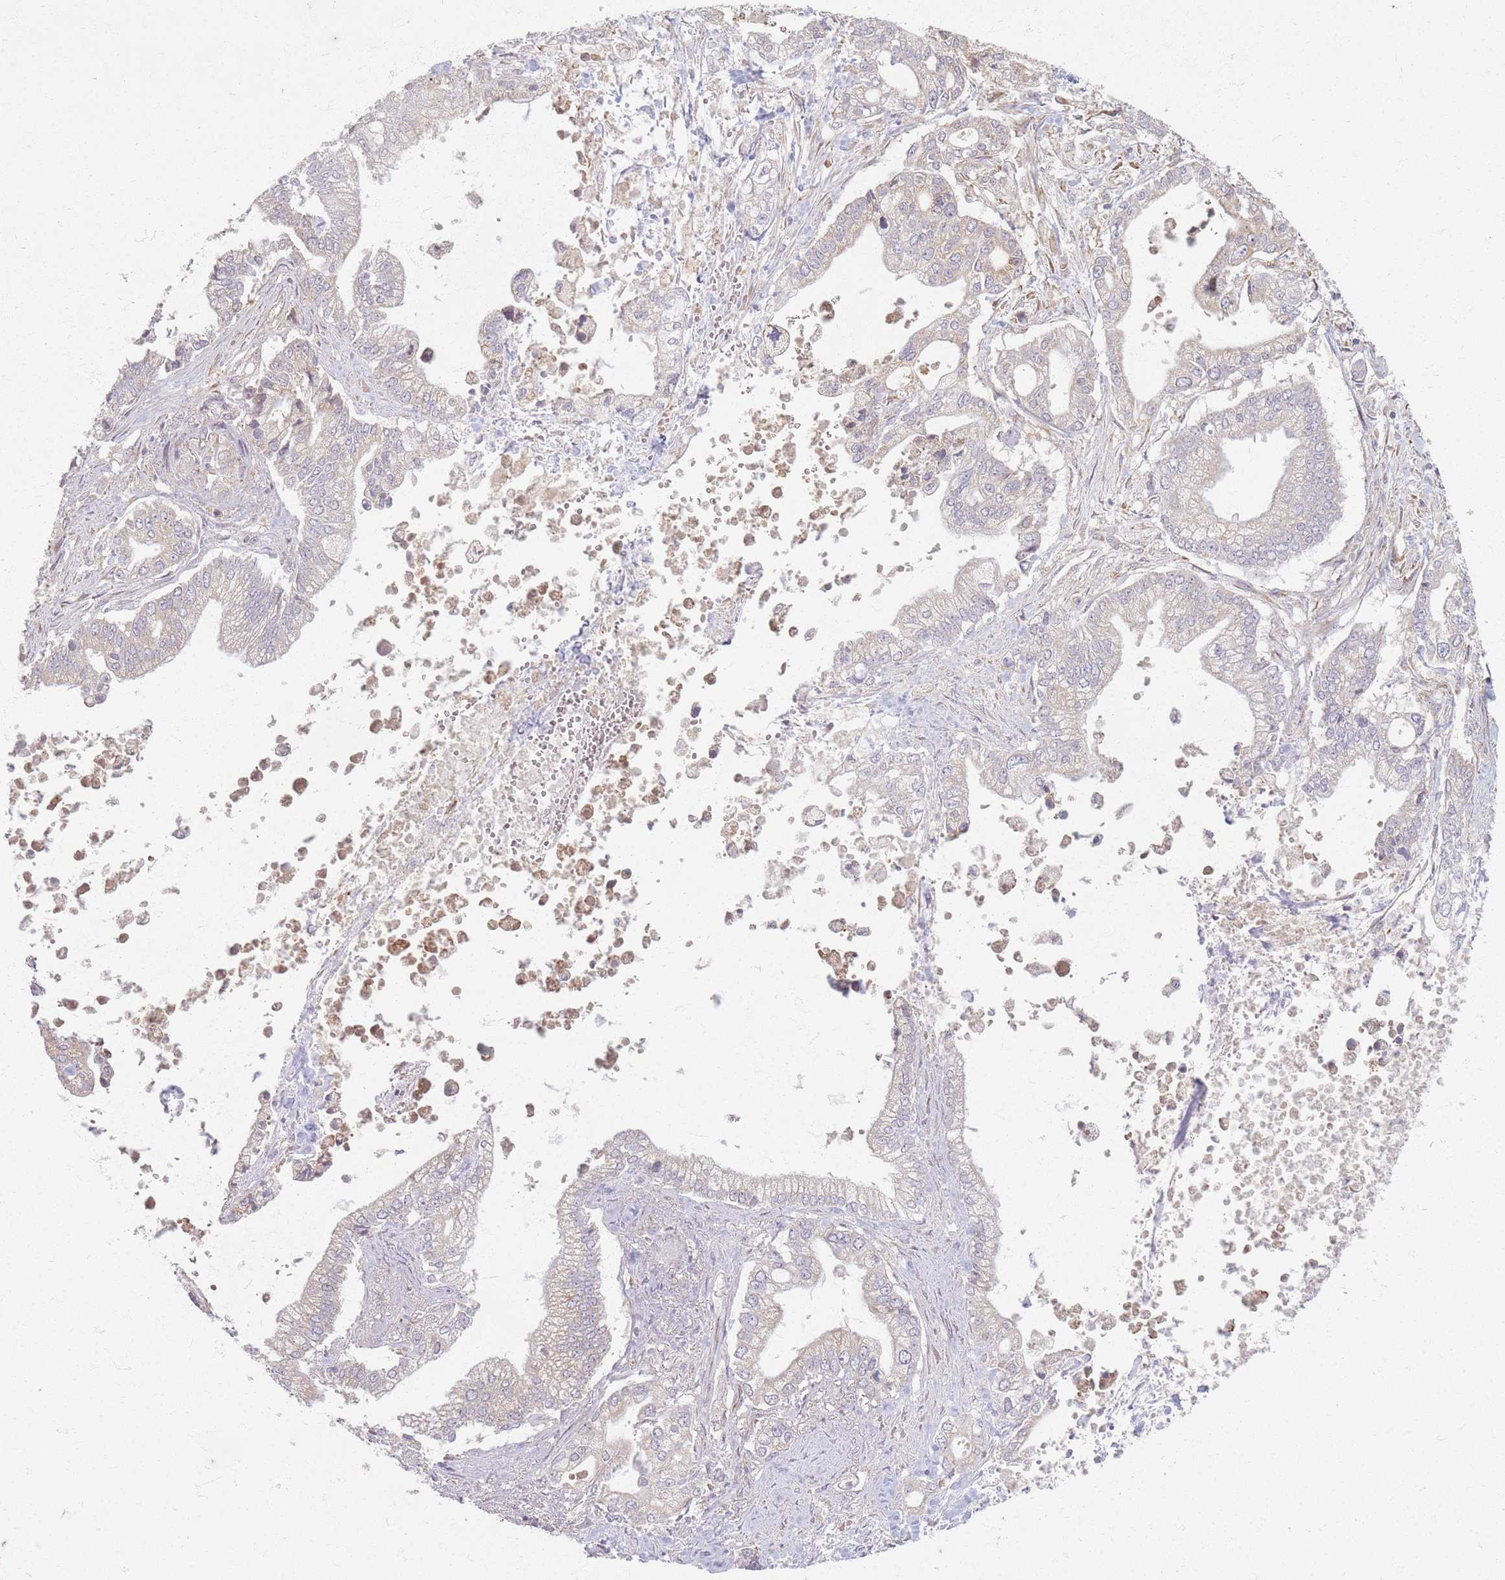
{"staining": {"intensity": "negative", "quantity": "none", "location": "none"}, "tissue": "pancreatic cancer", "cell_type": "Tumor cells", "image_type": "cancer", "snomed": [{"axis": "morphology", "description": "Adenocarcinoma, NOS"}, {"axis": "topography", "description": "Pancreas"}], "caption": "Immunohistochemical staining of pancreatic adenocarcinoma reveals no significant expression in tumor cells.", "gene": "SMIM14", "patient": {"sex": "male", "age": 69}}